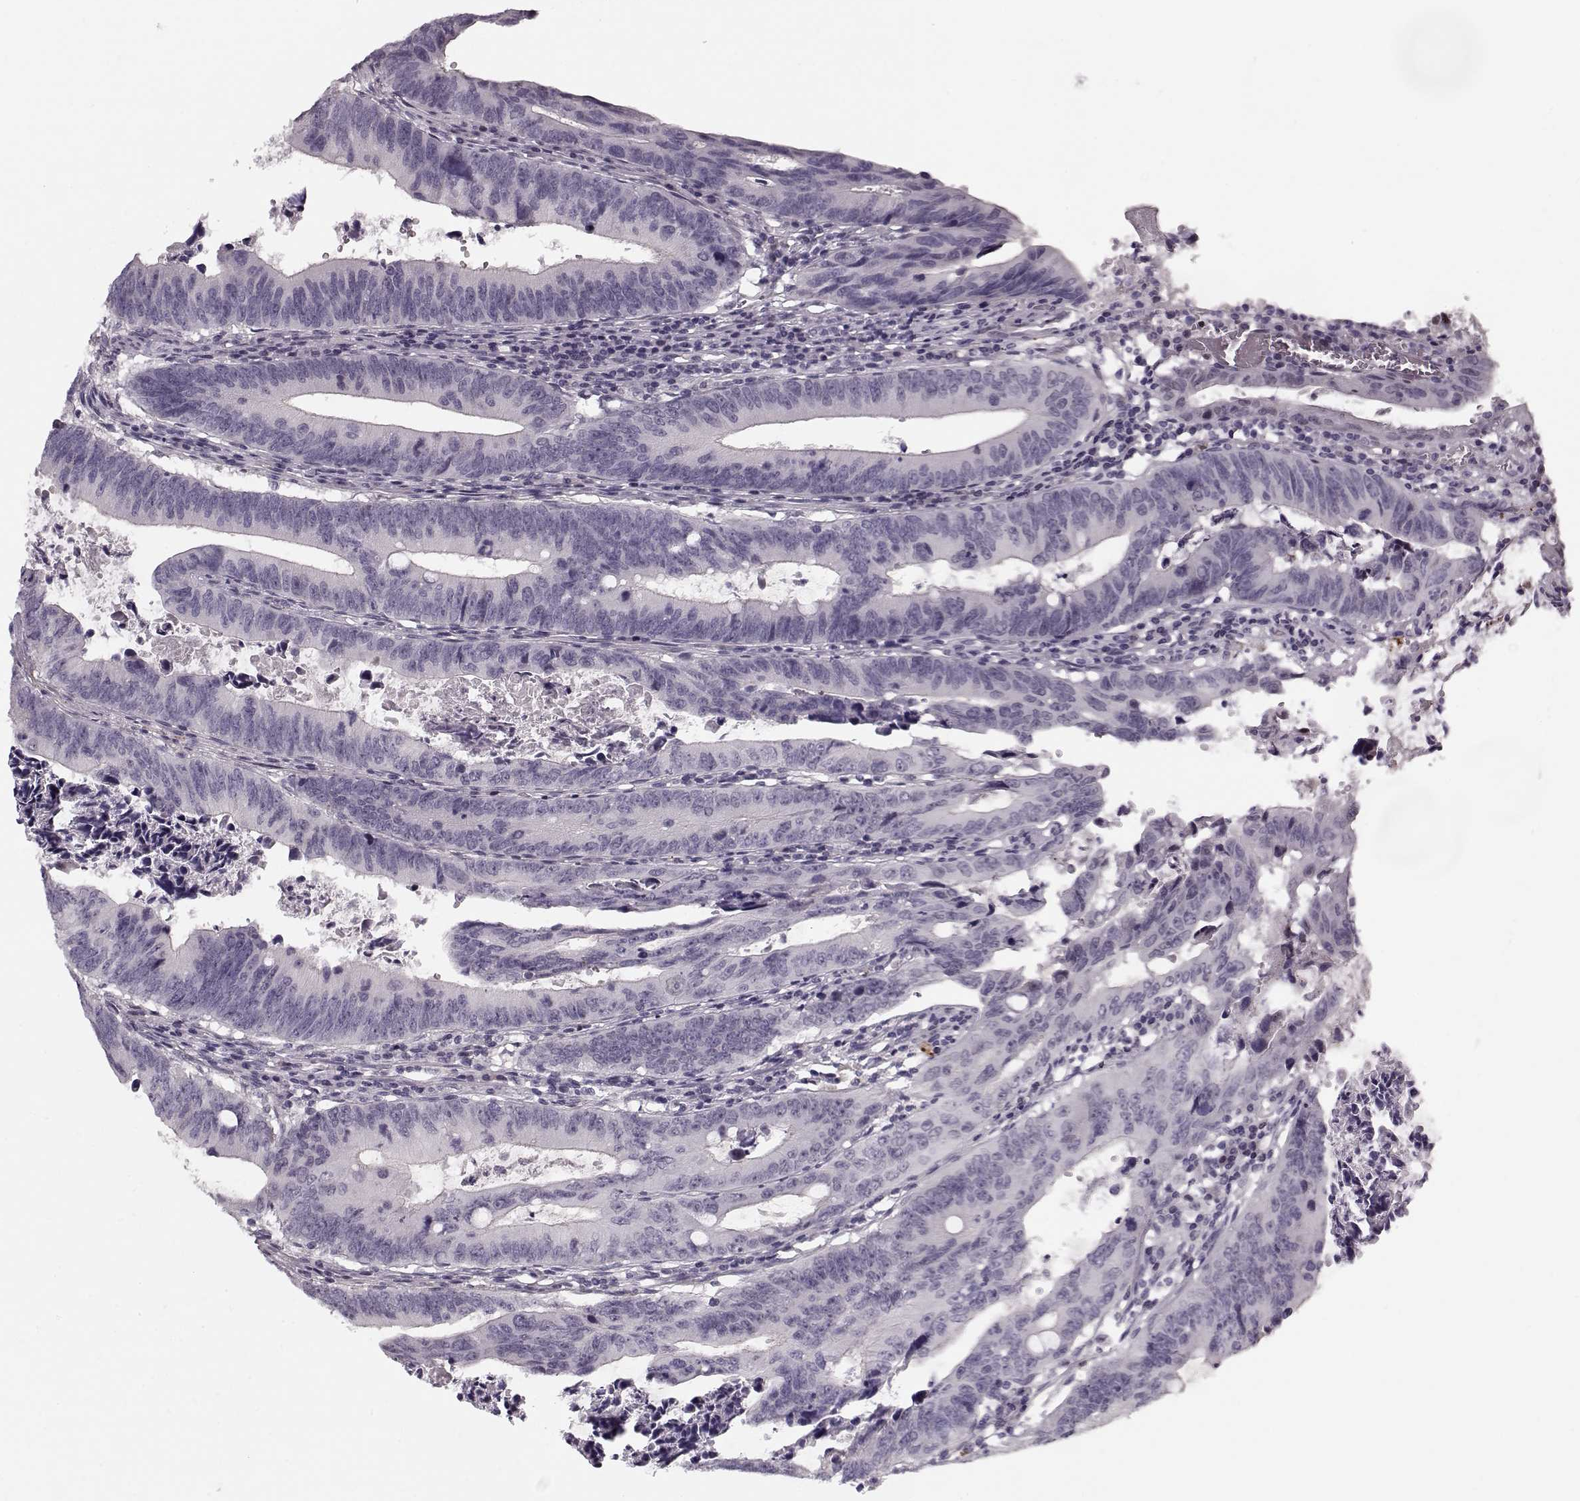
{"staining": {"intensity": "negative", "quantity": "none", "location": "none"}, "tissue": "colorectal cancer", "cell_type": "Tumor cells", "image_type": "cancer", "snomed": [{"axis": "morphology", "description": "Adenocarcinoma, NOS"}, {"axis": "topography", "description": "Colon"}], "caption": "Tumor cells are negative for protein expression in human adenocarcinoma (colorectal). Nuclei are stained in blue.", "gene": "DNAI3", "patient": {"sex": "female", "age": 87}}